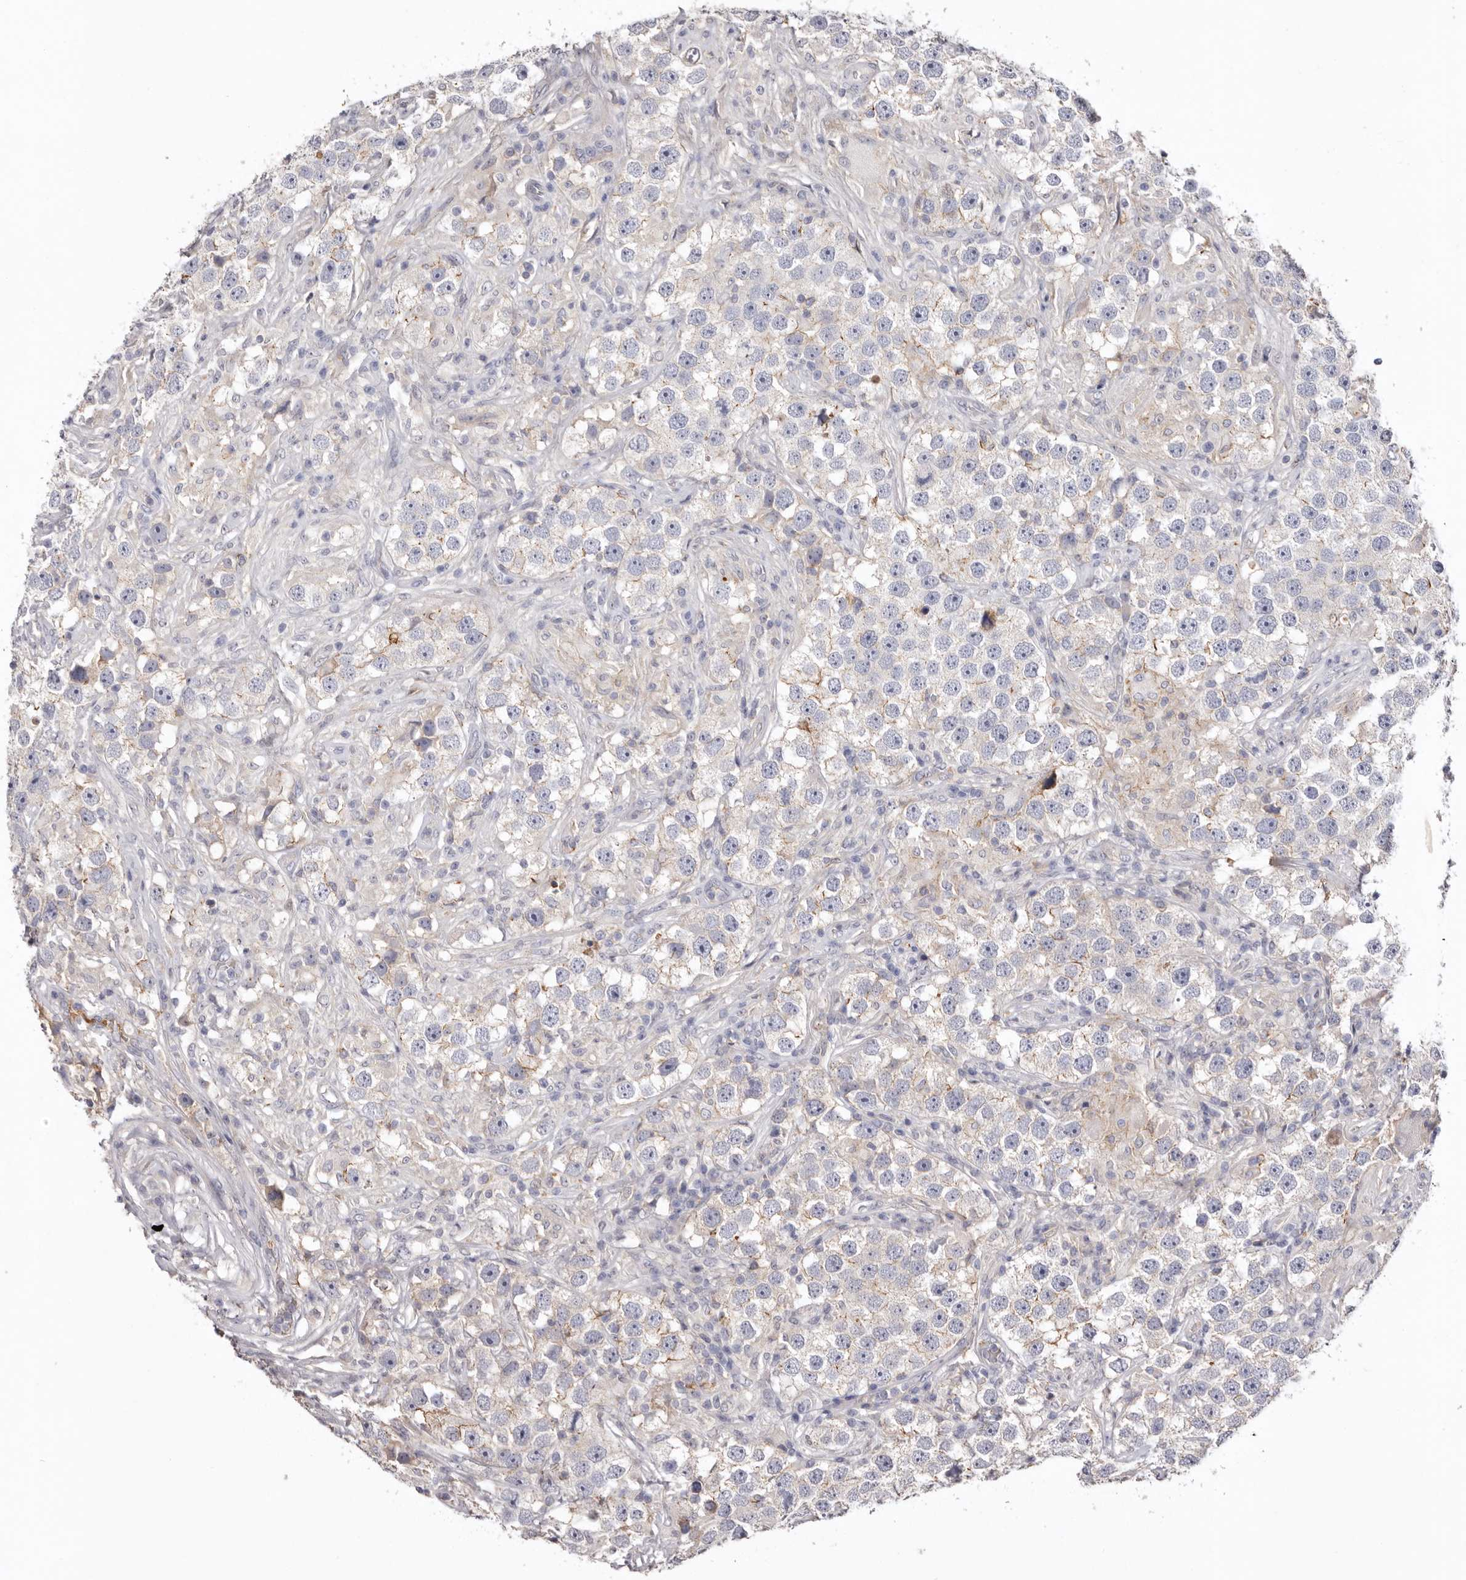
{"staining": {"intensity": "negative", "quantity": "none", "location": "none"}, "tissue": "testis cancer", "cell_type": "Tumor cells", "image_type": "cancer", "snomed": [{"axis": "morphology", "description": "Seminoma, NOS"}, {"axis": "topography", "description": "Testis"}], "caption": "DAB immunohistochemical staining of human seminoma (testis) displays no significant staining in tumor cells. The staining is performed using DAB brown chromogen with nuclei counter-stained in using hematoxylin.", "gene": "LMLN", "patient": {"sex": "male", "age": 49}}